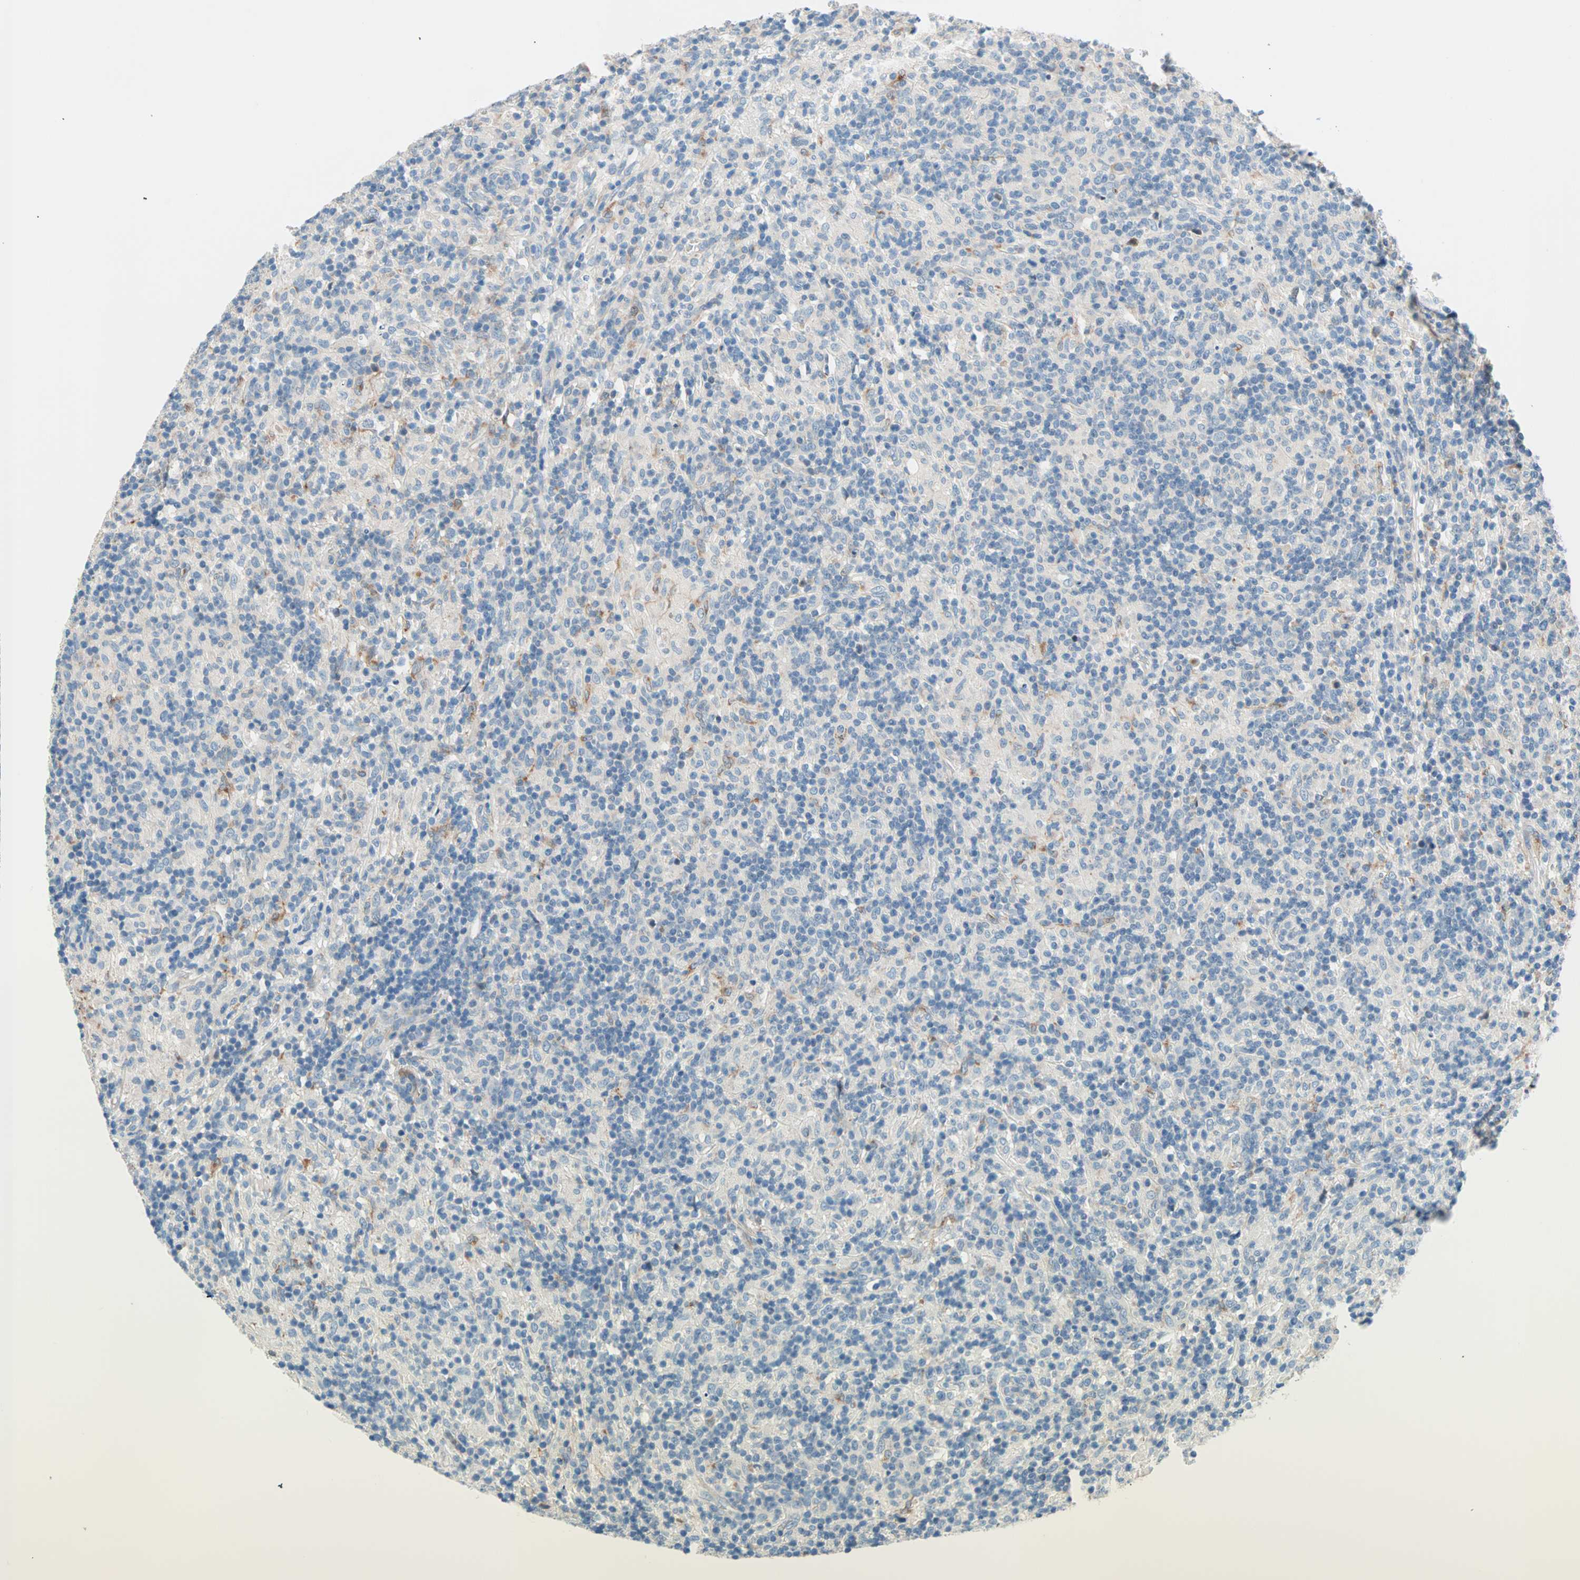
{"staining": {"intensity": "negative", "quantity": "none", "location": "none"}, "tissue": "lymphoma", "cell_type": "Tumor cells", "image_type": "cancer", "snomed": [{"axis": "morphology", "description": "Hodgkin's disease, NOS"}, {"axis": "topography", "description": "Lymph node"}], "caption": "The photomicrograph shows no significant staining in tumor cells of lymphoma.", "gene": "TMEM163", "patient": {"sex": "male", "age": 70}}